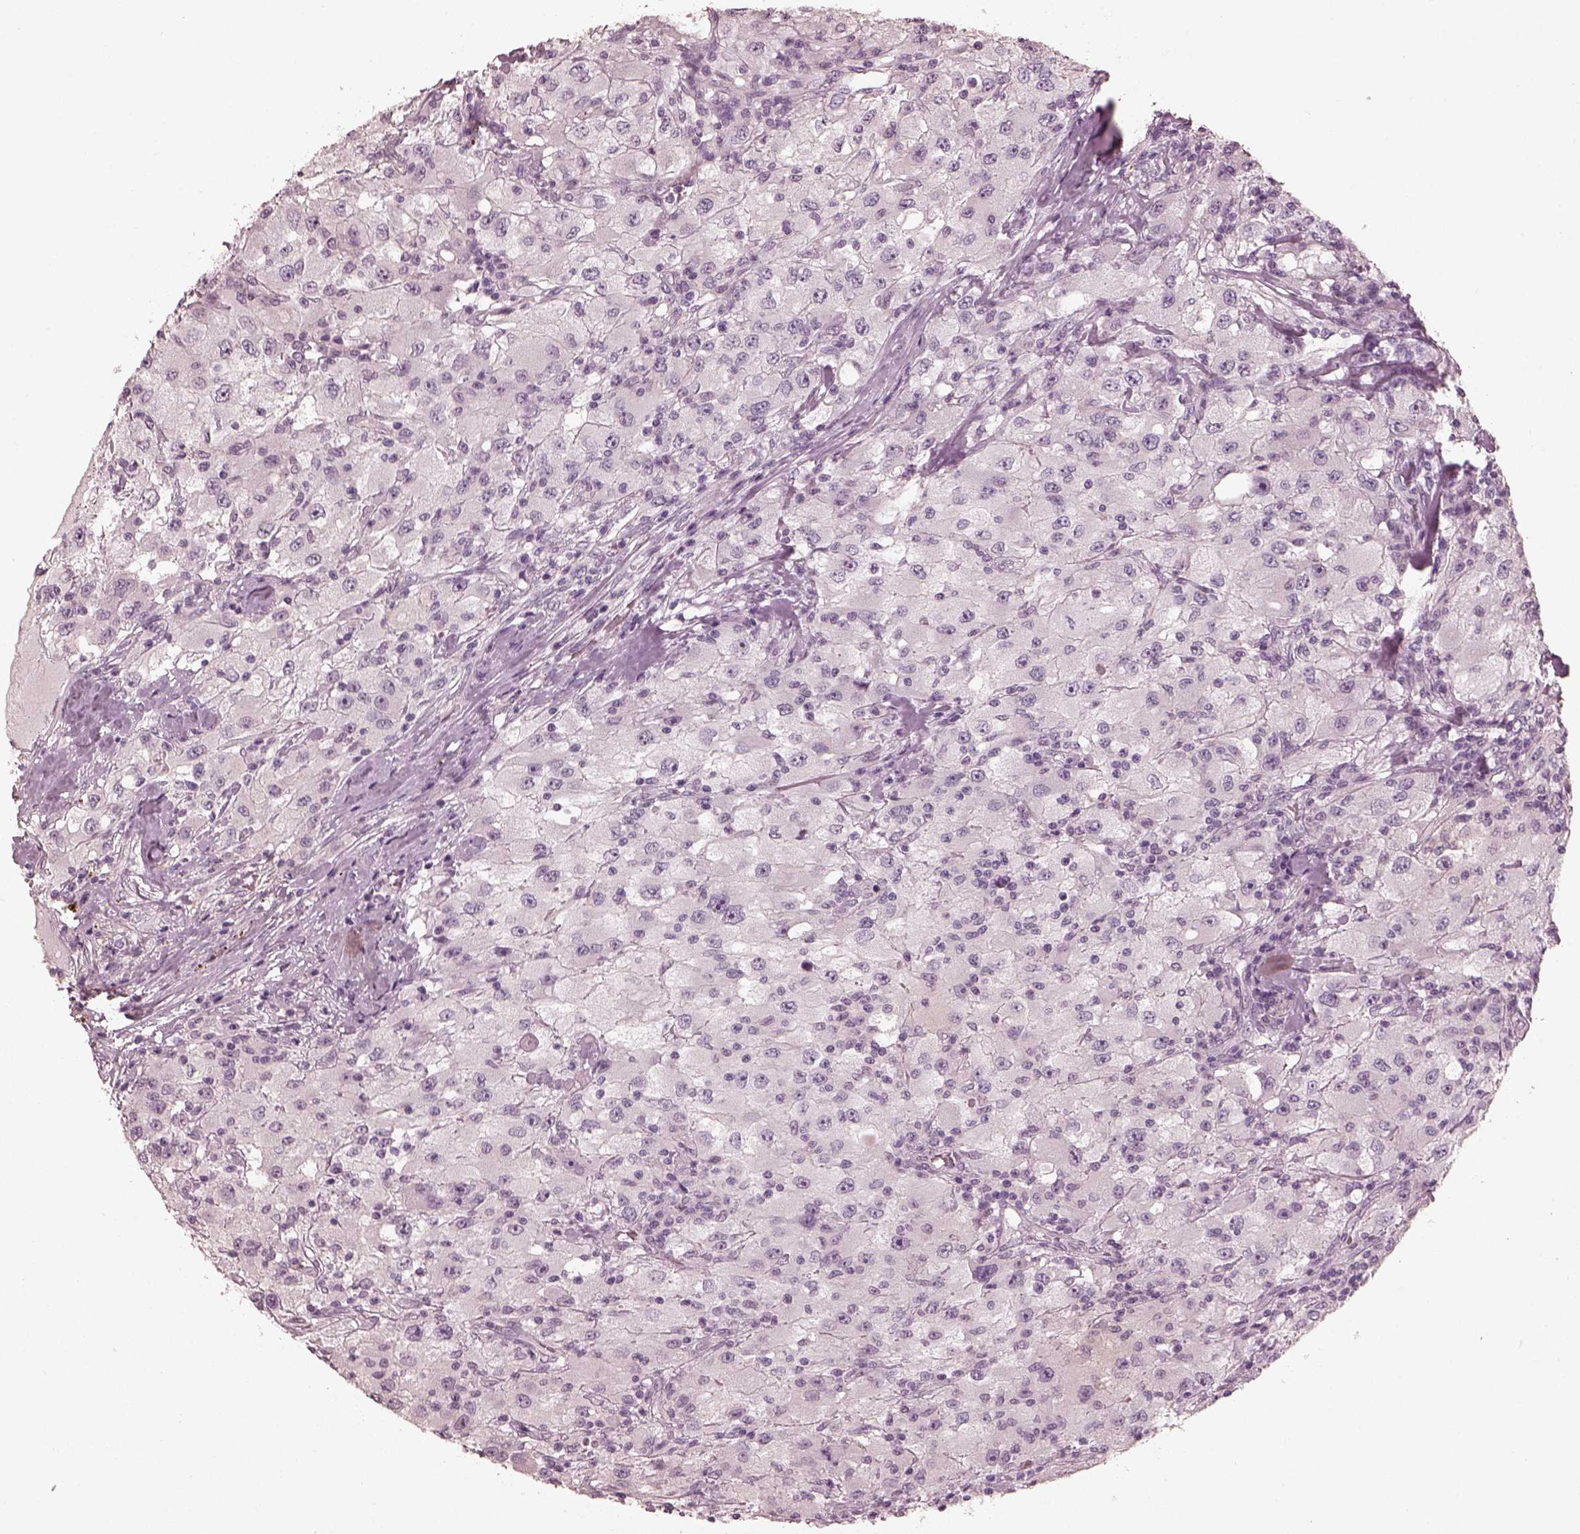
{"staining": {"intensity": "negative", "quantity": "none", "location": "none"}, "tissue": "renal cancer", "cell_type": "Tumor cells", "image_type": "cancer", "snomed": [{"axis": "morphology", "description": "Adenocarcinoma, NOS"}, {"axis": "topography", "description": "Kidney"}], "caption": "DAB (3,3'-diaminobenzidine) immunohistochemical staining of human adenocarcinoma (renal) reveals no significant staining in tumor cells.", "gene": "OPTC", "patient": {"sex": "female", "age": 67}}